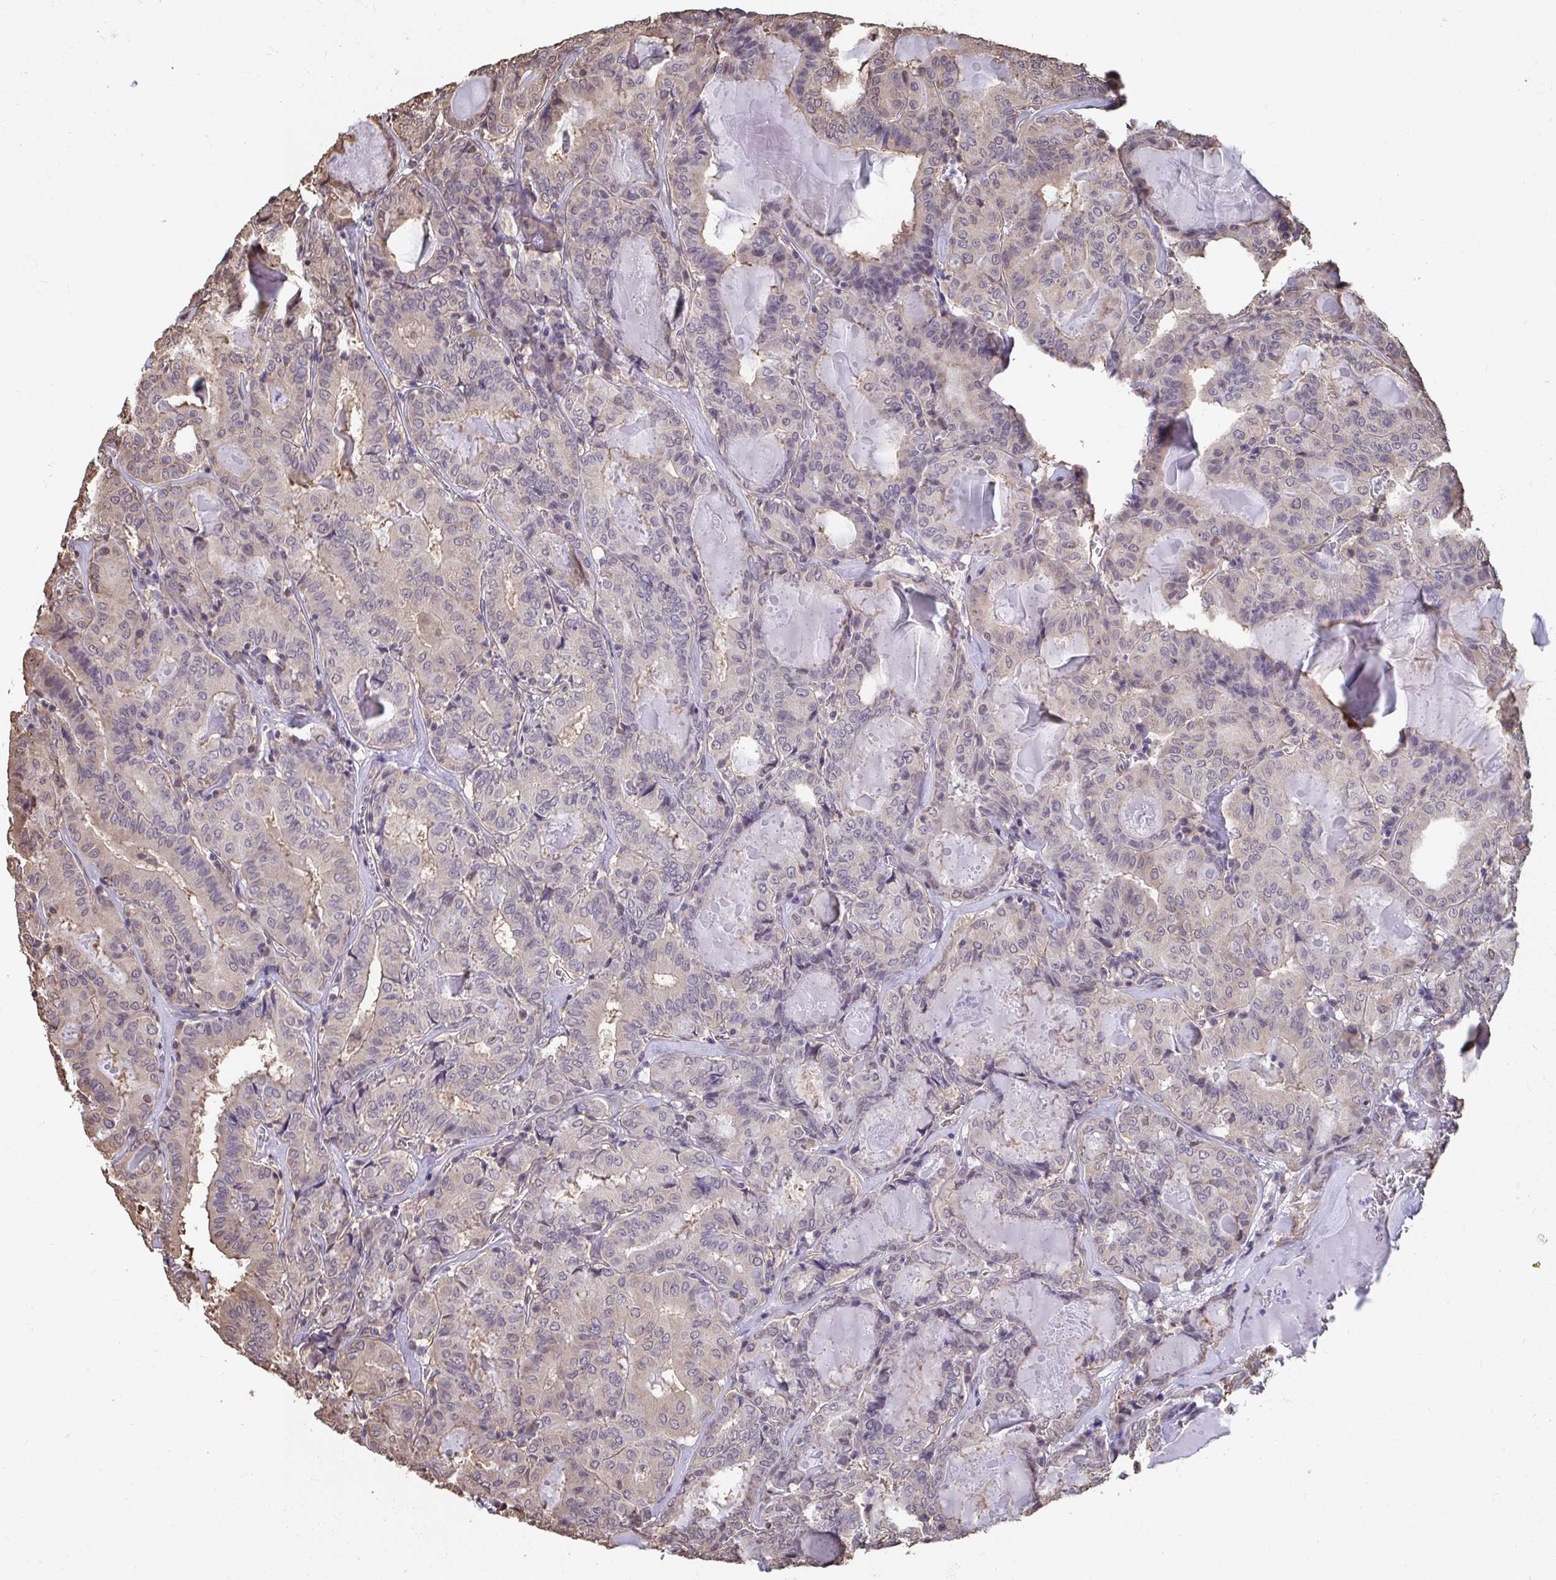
{"staining": {"intensity": "weak", "quantity": "<25%", "location": "cytoplasmic/membranous"}, "tissue": "thyroid cancer", "cell_type": "Tumor cells", "image_type": "cancer", "snomed": [{"axis": "morphology", "description": "Papillary adenocarcinoma, NOS"}, {"axis": "topography", "description": "Thyroid gland"}], "caption": "This is an immunohistochemistry (IHC) histopathology image of human thyroid cancer (papillary adenocarcinoma). There is no expression in tumor cells.", "gene": "SYNCRIP", "patient": {"sex": "female", "age": 72}}